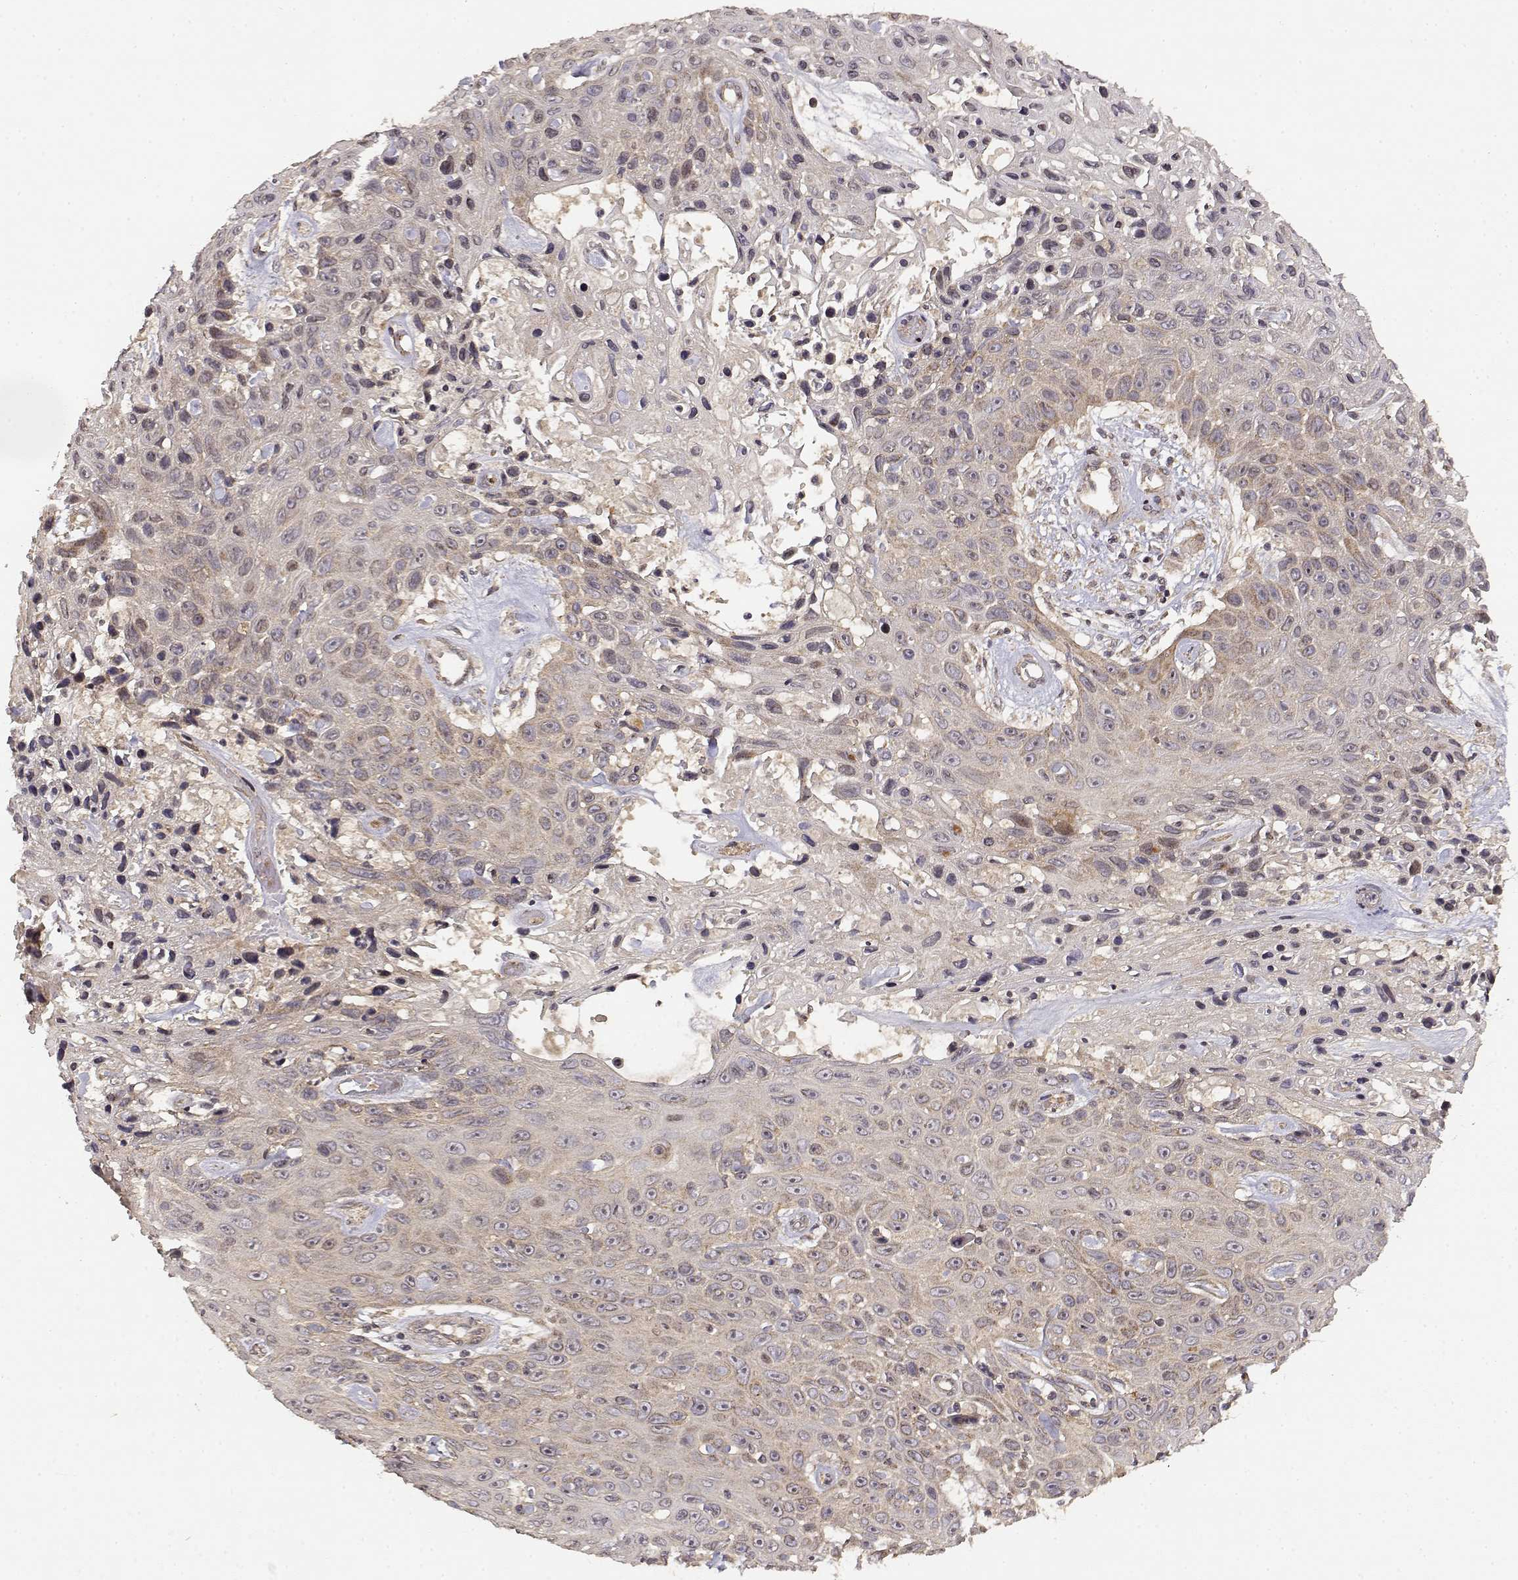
{"staining": {"intensity": "weak", "quantity": "25%-75%", "location": "cytoplasmic/membranous"}, "tissue": "skin cancer", "cell_type": "Tumor cells", "image_type": "cancer", "snomed": [{"axis": "morphology", "description": "Squamous cell carcinoma, NOS"}, {"axis": "topography", "description": "Skin"}], "caption": "The photomicrograph demonstrates staining of skin cancer (squamous cell carcinoma), revealing weak cytoplasmic/membranous protein staining (brown color) within tumor cells.", "gene": "PICK1", "patient": {"sex": "male", "age": 82}}